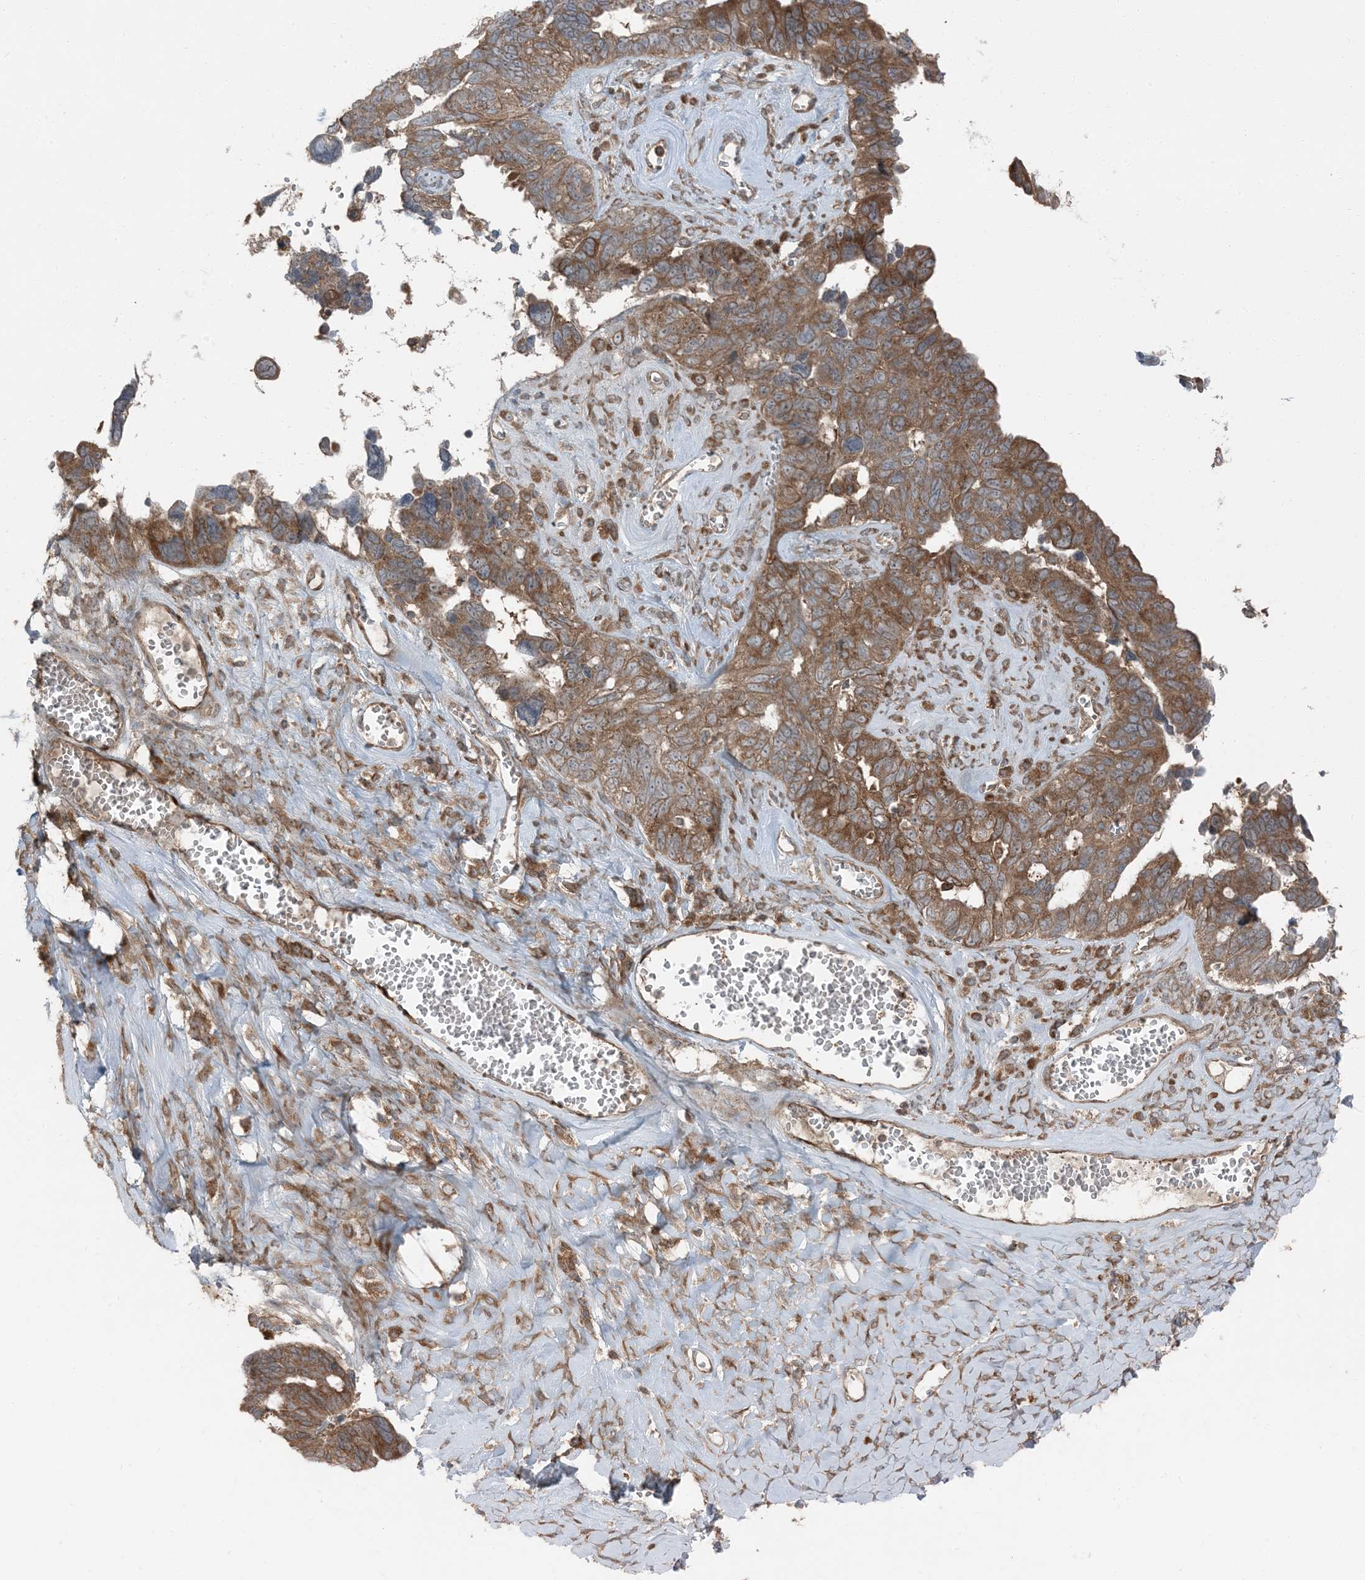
{"staining": {"intensity": "moderate", "quantity": ">75%", "location": "cytoplasmic/membranous"}, "tissue": "ovarian cancer", "cell_type": "Tumor cells", "image_type": "cancer", "snomed": [{"axis": "morphology", "description": "Cystadenocarcinoma, serous, NOS"}, {"axis": "topography", "description": "Ovary"}], "caption": "A brown stain labels moderate cytoplasmic/membranous expression of a protein in human ovarian serous cystadenocarcinoma tumor cells.", "gene": "RAB3GAP1", "patient": {"sex": "female", "age": 79}}